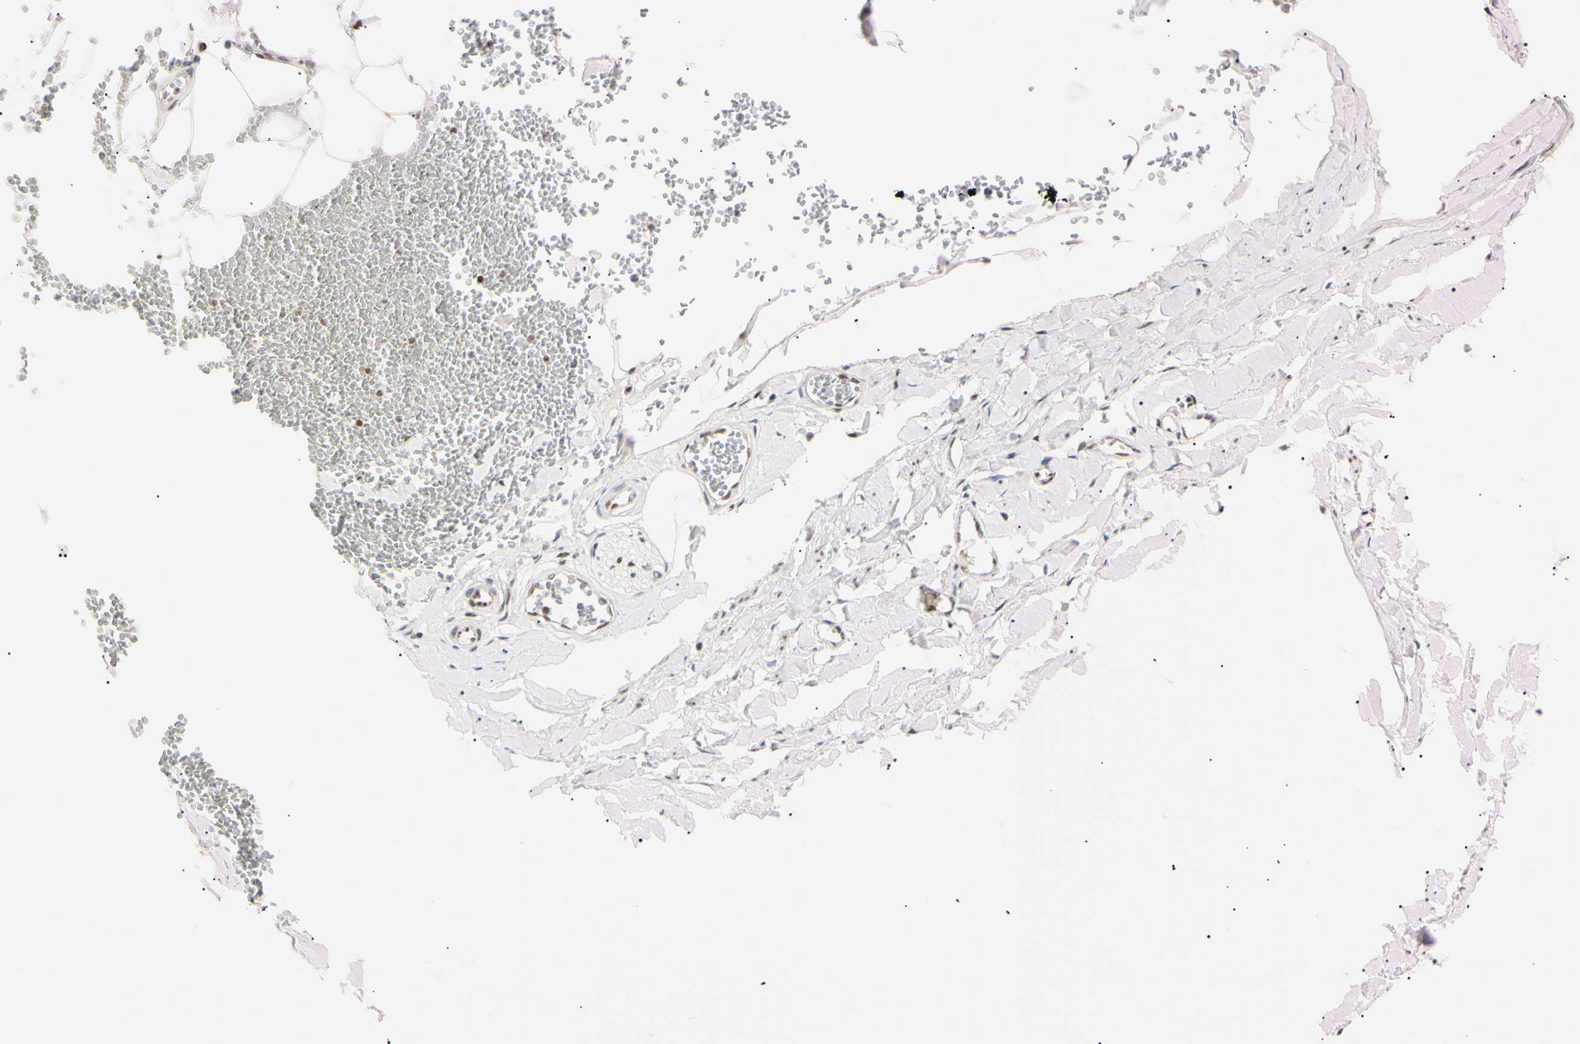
{"staining": {"intensity": "weak", "quantity": ">75%", "location": "nuclear"}, "tissue": "adipose tissue", "cell_type": "Adipocytes", "image_type": "normal", "snomed": [{"axis": "morphology", "description": "Normal tissue, NOS"}, {"axis": "topography", "description": "Adipose tissue"}, {"axis": "topography", "description": "Peripheral nerve tissue"}], "caption": "The micrograph reveals immunohistochemical staining of benign adipose tissue. There is weak nuclear positivity is present in approximately >75% of adipocytes.", "gene": "ZNF134", "patient": {"sex": "male", "age": 52}}